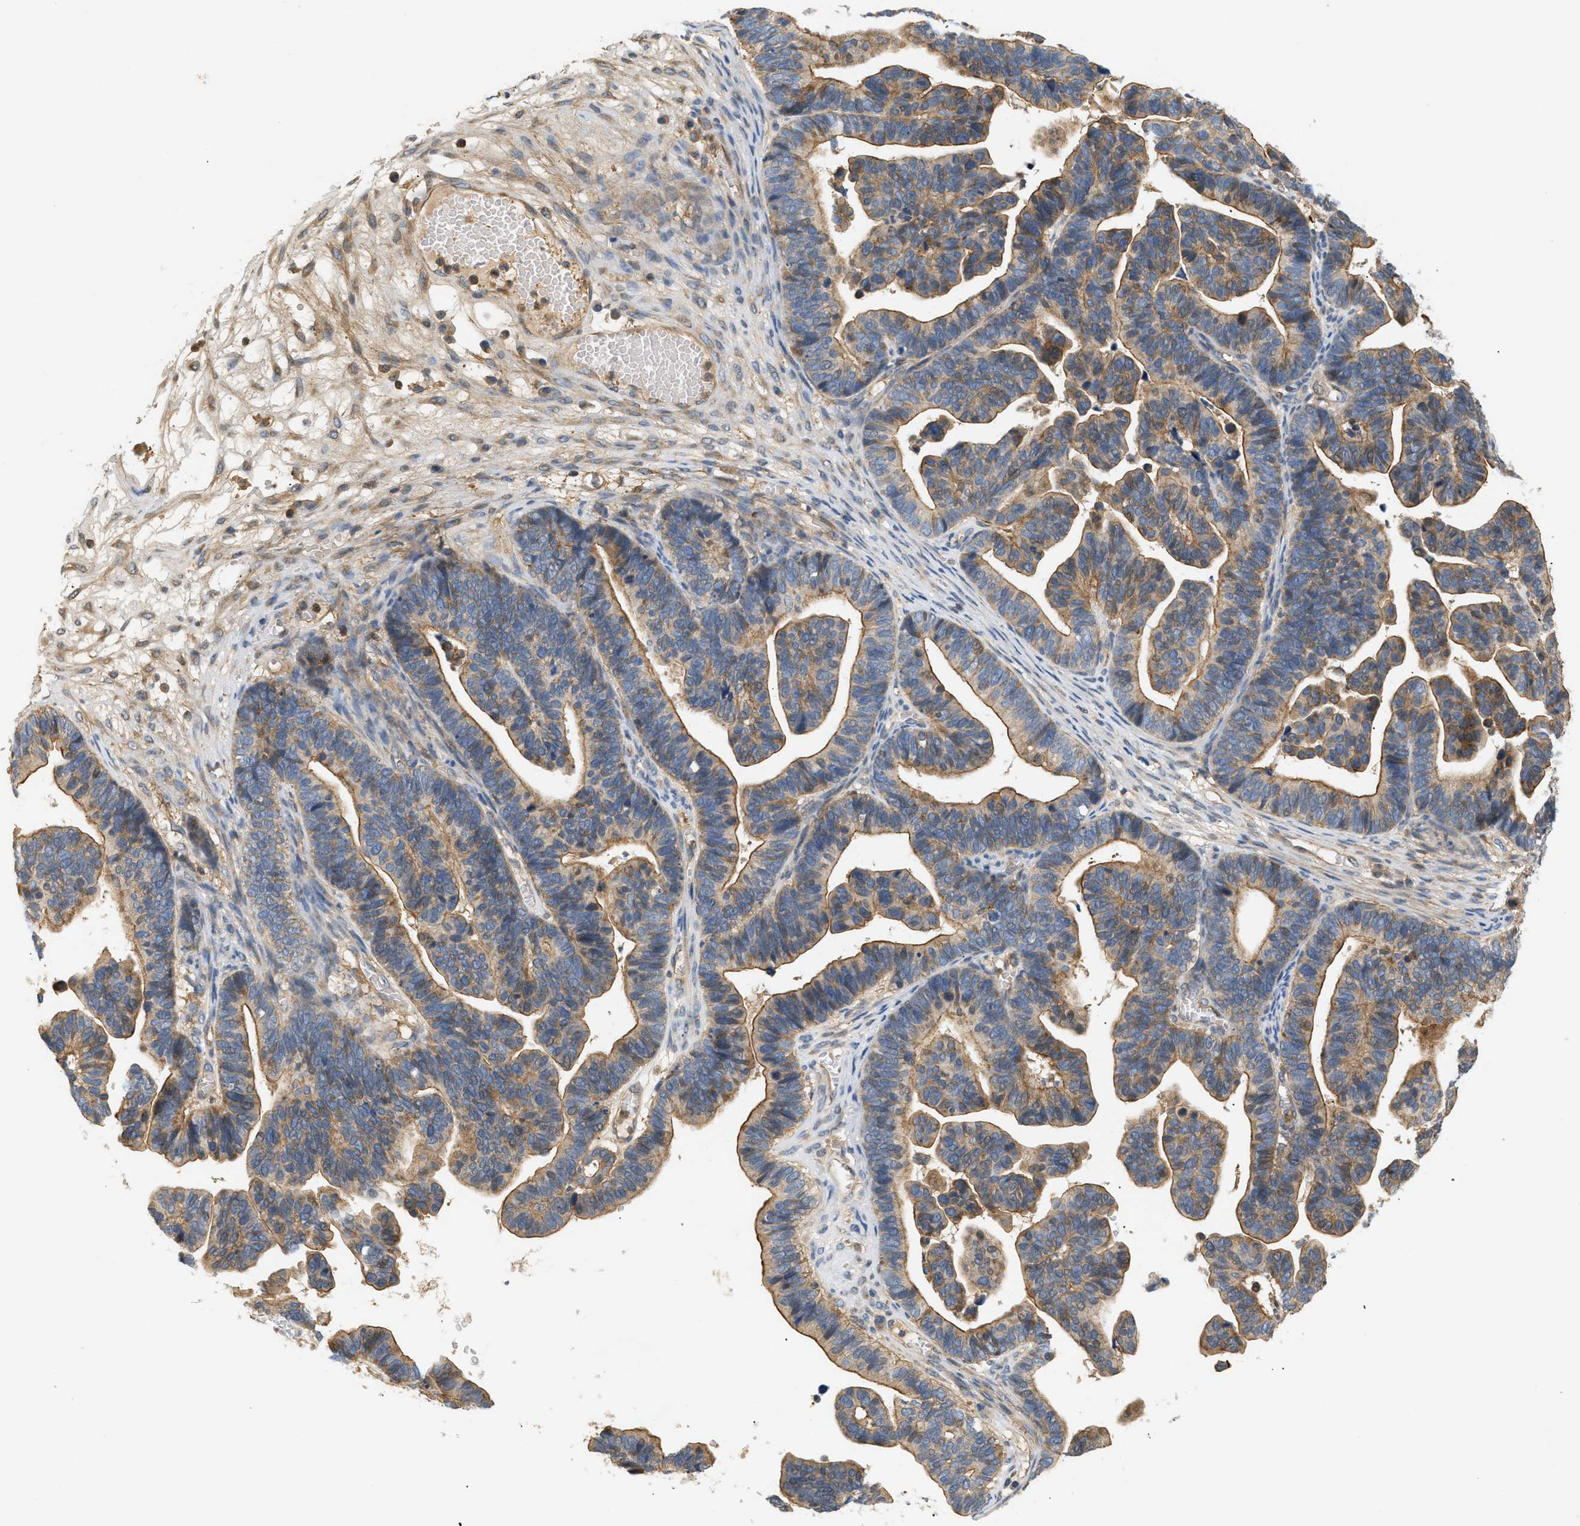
{"staining": {"intensity": "moderate", "quantity": ">75%", "location": "cytoplasmic/membranous"}, "tissue": "ovarian cancer", "cell_type": "Tumor cells", "image_type": "cancer", "snomed": [{"axis": "morphology", "description": "Cystadenocarcinoma, serous, NOS"}, {"axis": "topography", "description": "Ovary"}], "caption": "Immunohistochemical staining of human ovarian serous cystadenocarcinoma shows moderate cytoplasmic/membranous protein positivity in about >75% of tumor cells. (Stains: DAB in brown, nuclei in blue, Microscopy: brightfield microscopy at high magnification).", "gene": "FARS2", "patient": {"sex": "female", "age": 56}}